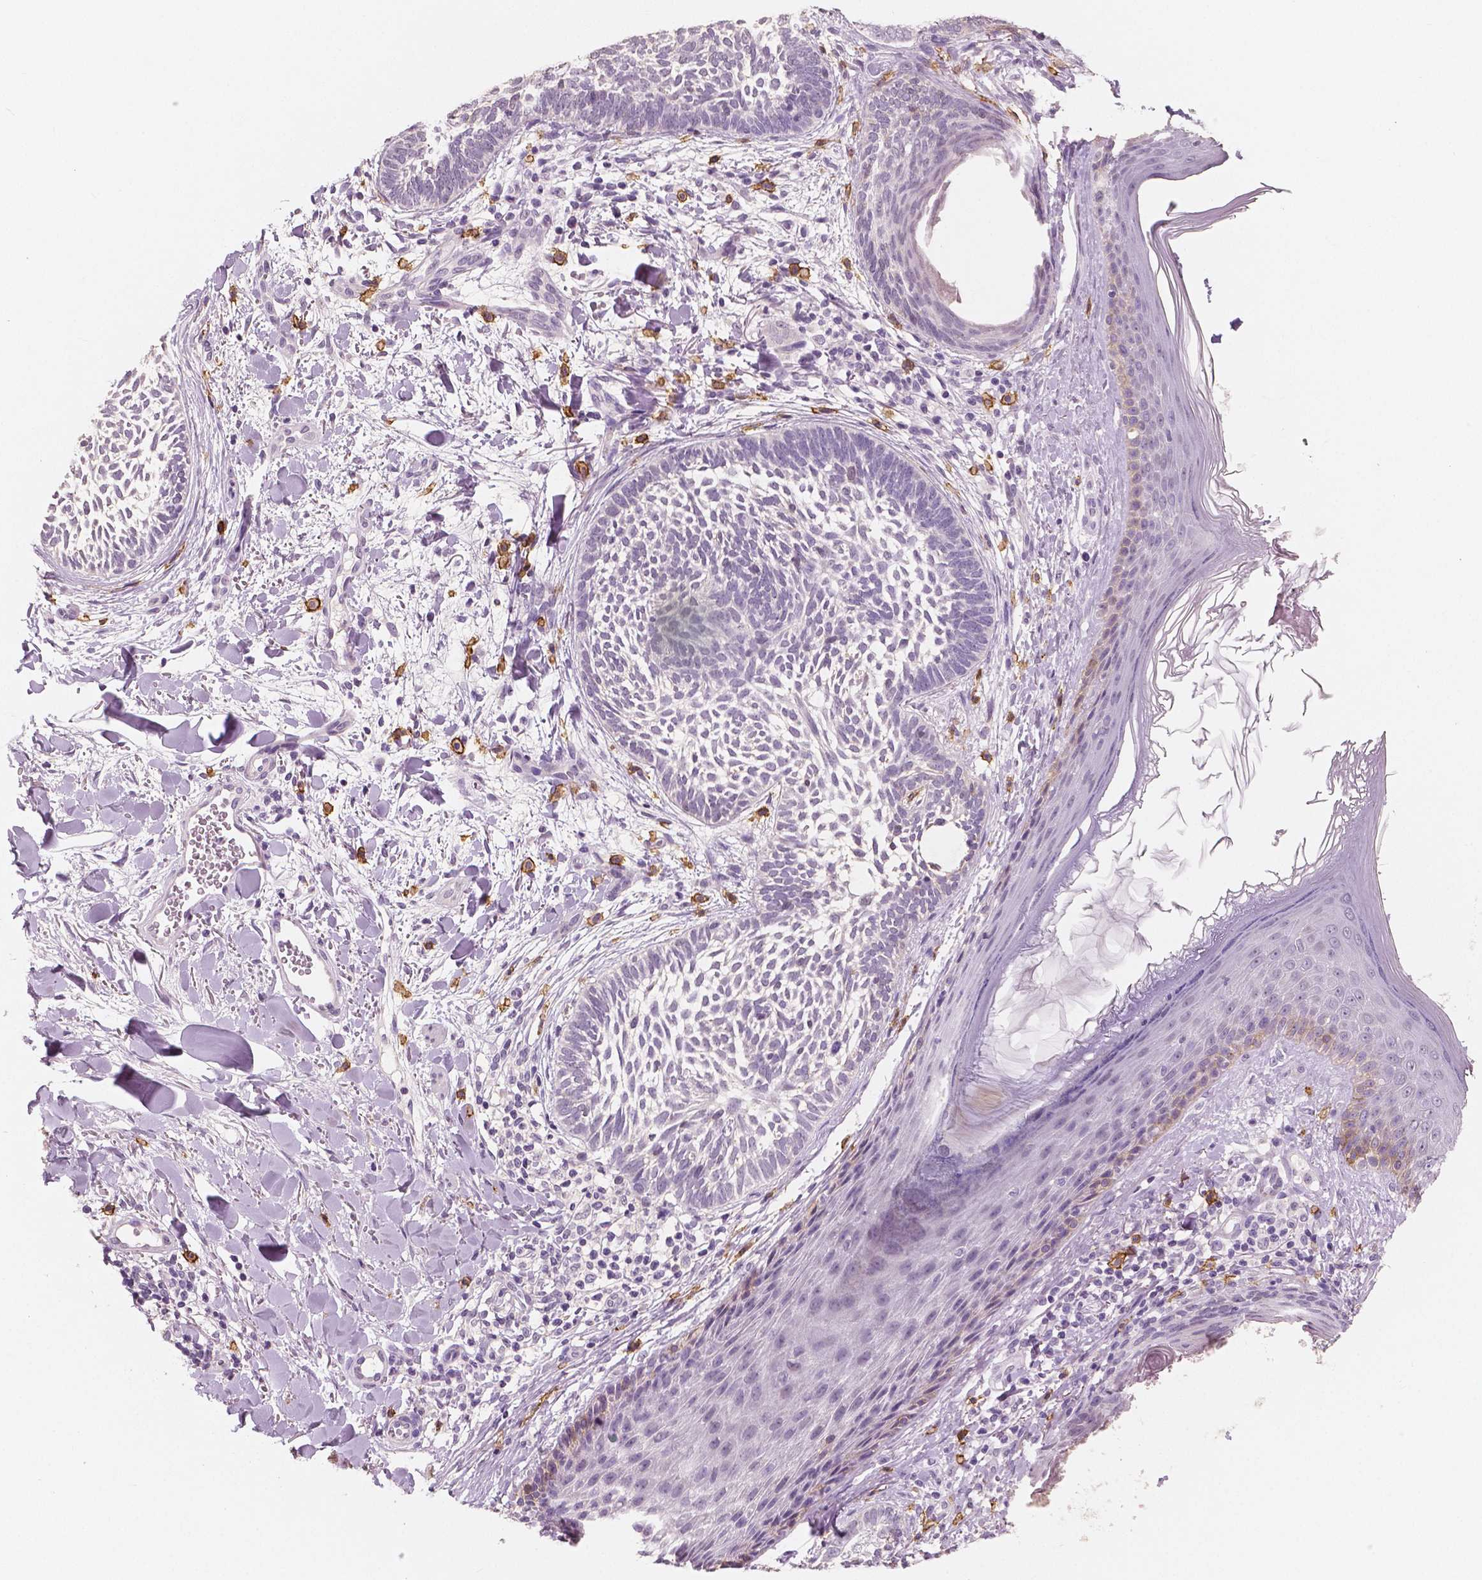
{"staining": {"intensity": "negative", "quantity": "none", "location": "none"}, "tissue": "skin cancer", "cell_type": "Tumor cells", "image_type": "cancer", "snomed": [{"axis": "morphology", "description": "Normal tissue, NOS"}, {"axis": "morphology", "description": "Basal cell carcinoma"}, {"axis": "topography", "description": "Skin"}], "caption": "High power microscopy micrograph of an IHC image of skin cancer (basal cell carcinoma), revealing no significant staining in tumor cells. (DAB IHC, high magnification).", "gene": "KIT", "patient": {"sex": "male", "age": 46}}